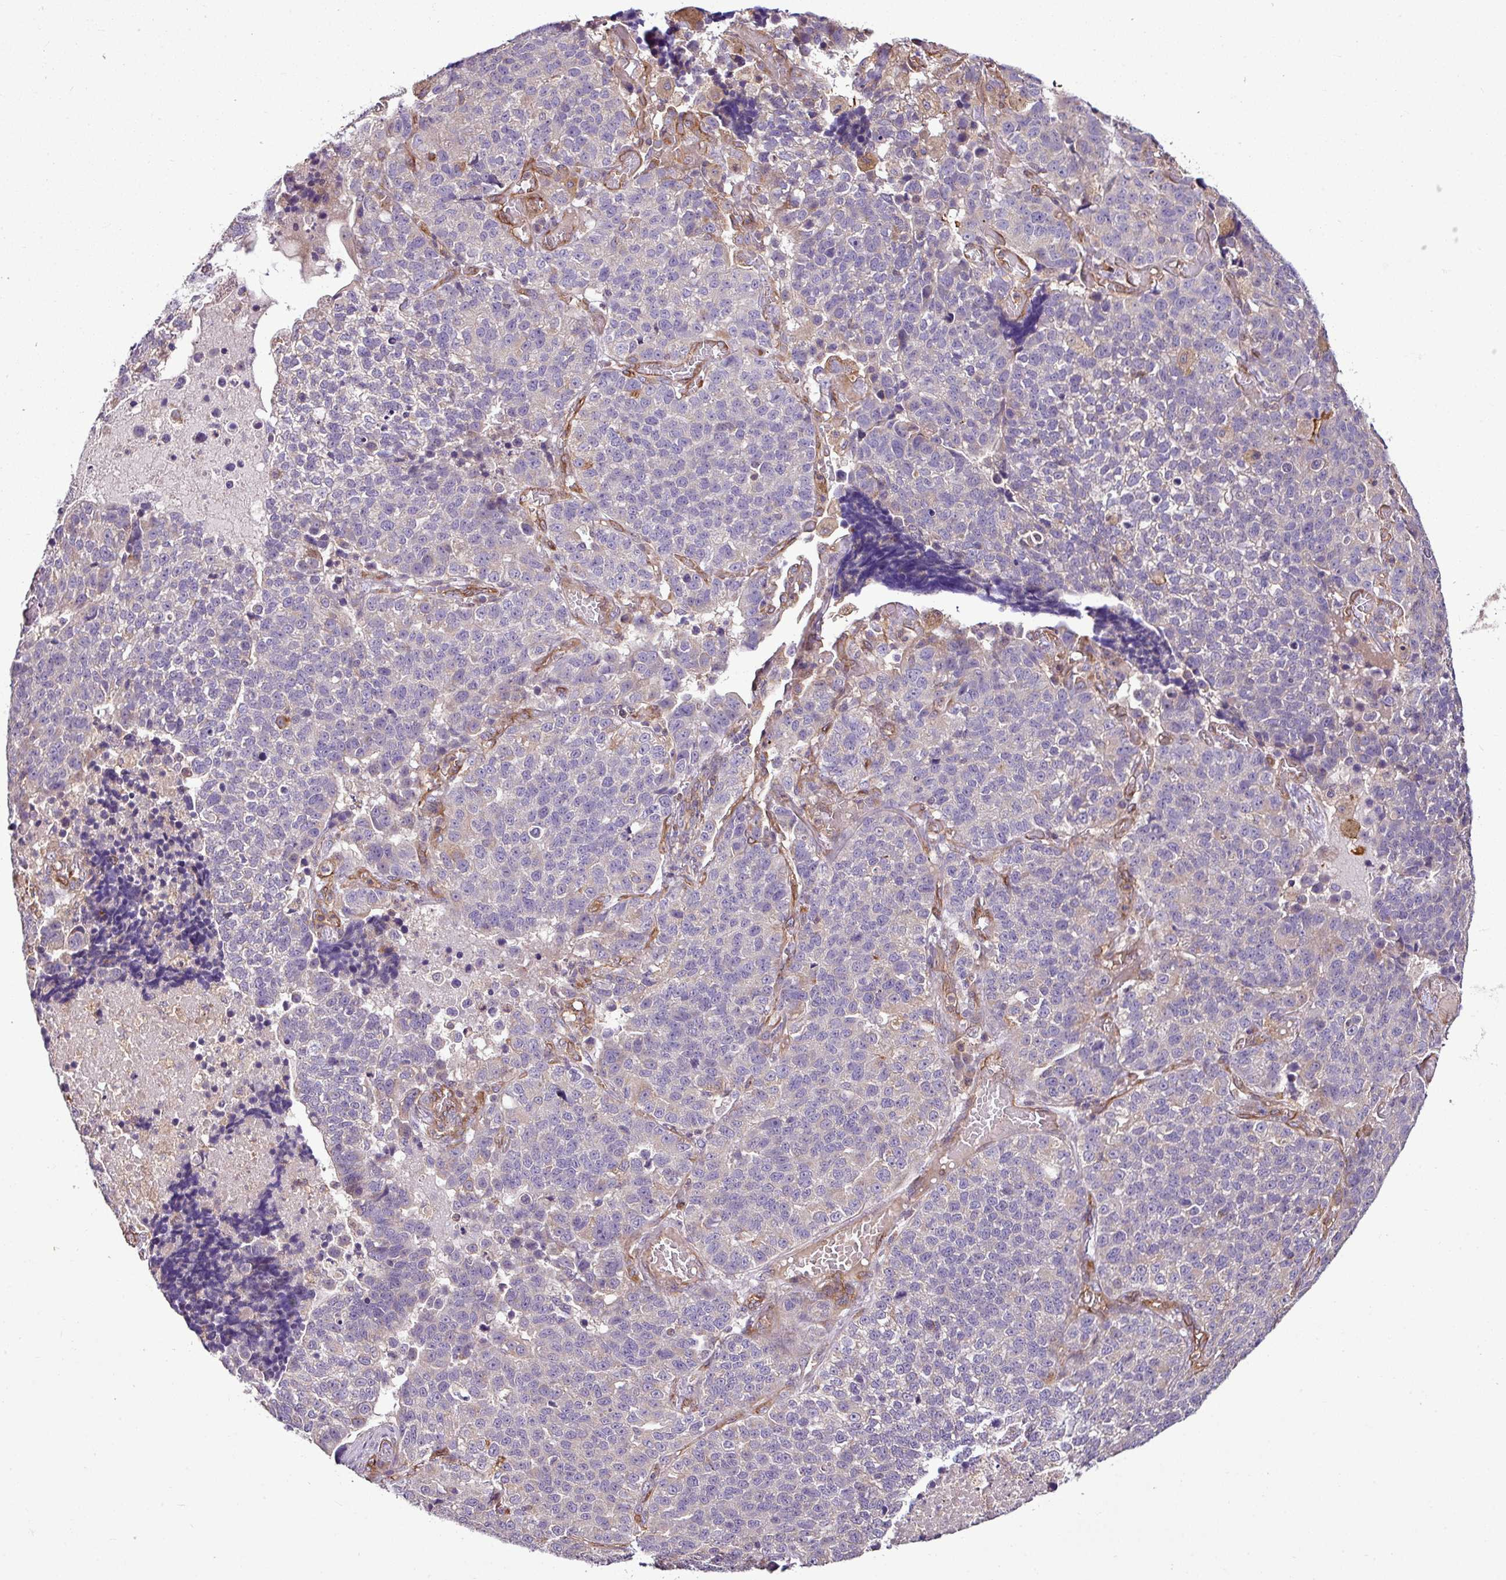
{"staining": {"intensity": "negative", "quantity": "none", "location": "none"}, "tissue": "lung cancer", "cell_type": "Tumor cells", "image_type": "cancer", "snomed": [{"axis": "morphology", "description": "Adenocarcinoma, NOS"}, {"axis": "topography", "description": "Lung"}], "caption": "A high-resolution micrograph shows immunohistochemistry (IHC) staining of lung cancer (adenocarcinoma), which demonstrates no significant positivity in tumor cells.", "gene": "ZNF106", "patient": {"sex": "male", "age": 49}}